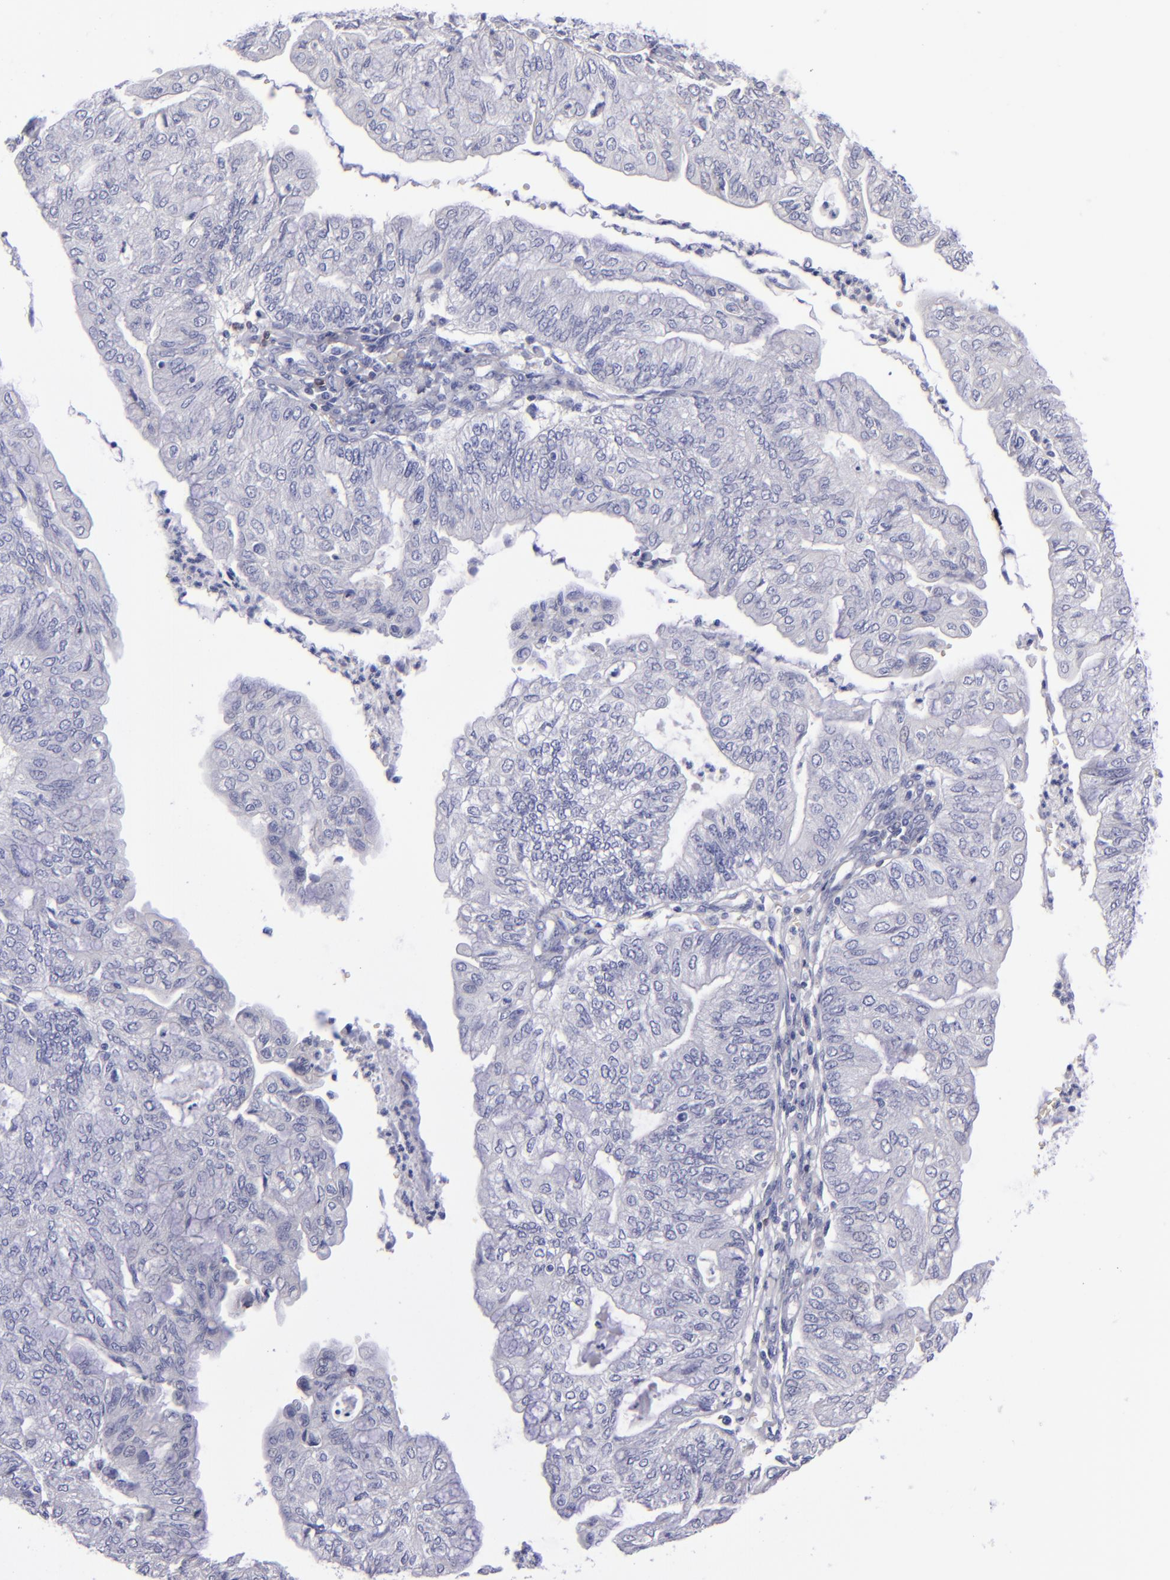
{"staining": {"intensity": "negative", "quantity": "none", "location": "none"}, "tissue": "endometrial cancer", "cell_type": "Tumor cells", "image_type": "cancer", "snomed": [{"axis": "morphology", "description": "Adenocarcinoma, NOS"}, {"axis": "topography", "description": "Endometrium"}], "caption": "Tumor cells are negative for protein expression in human endometrial cancer (adenocarcinoma).", "gene": "CD22", "patient": {"sex": "female", "age": 59}}